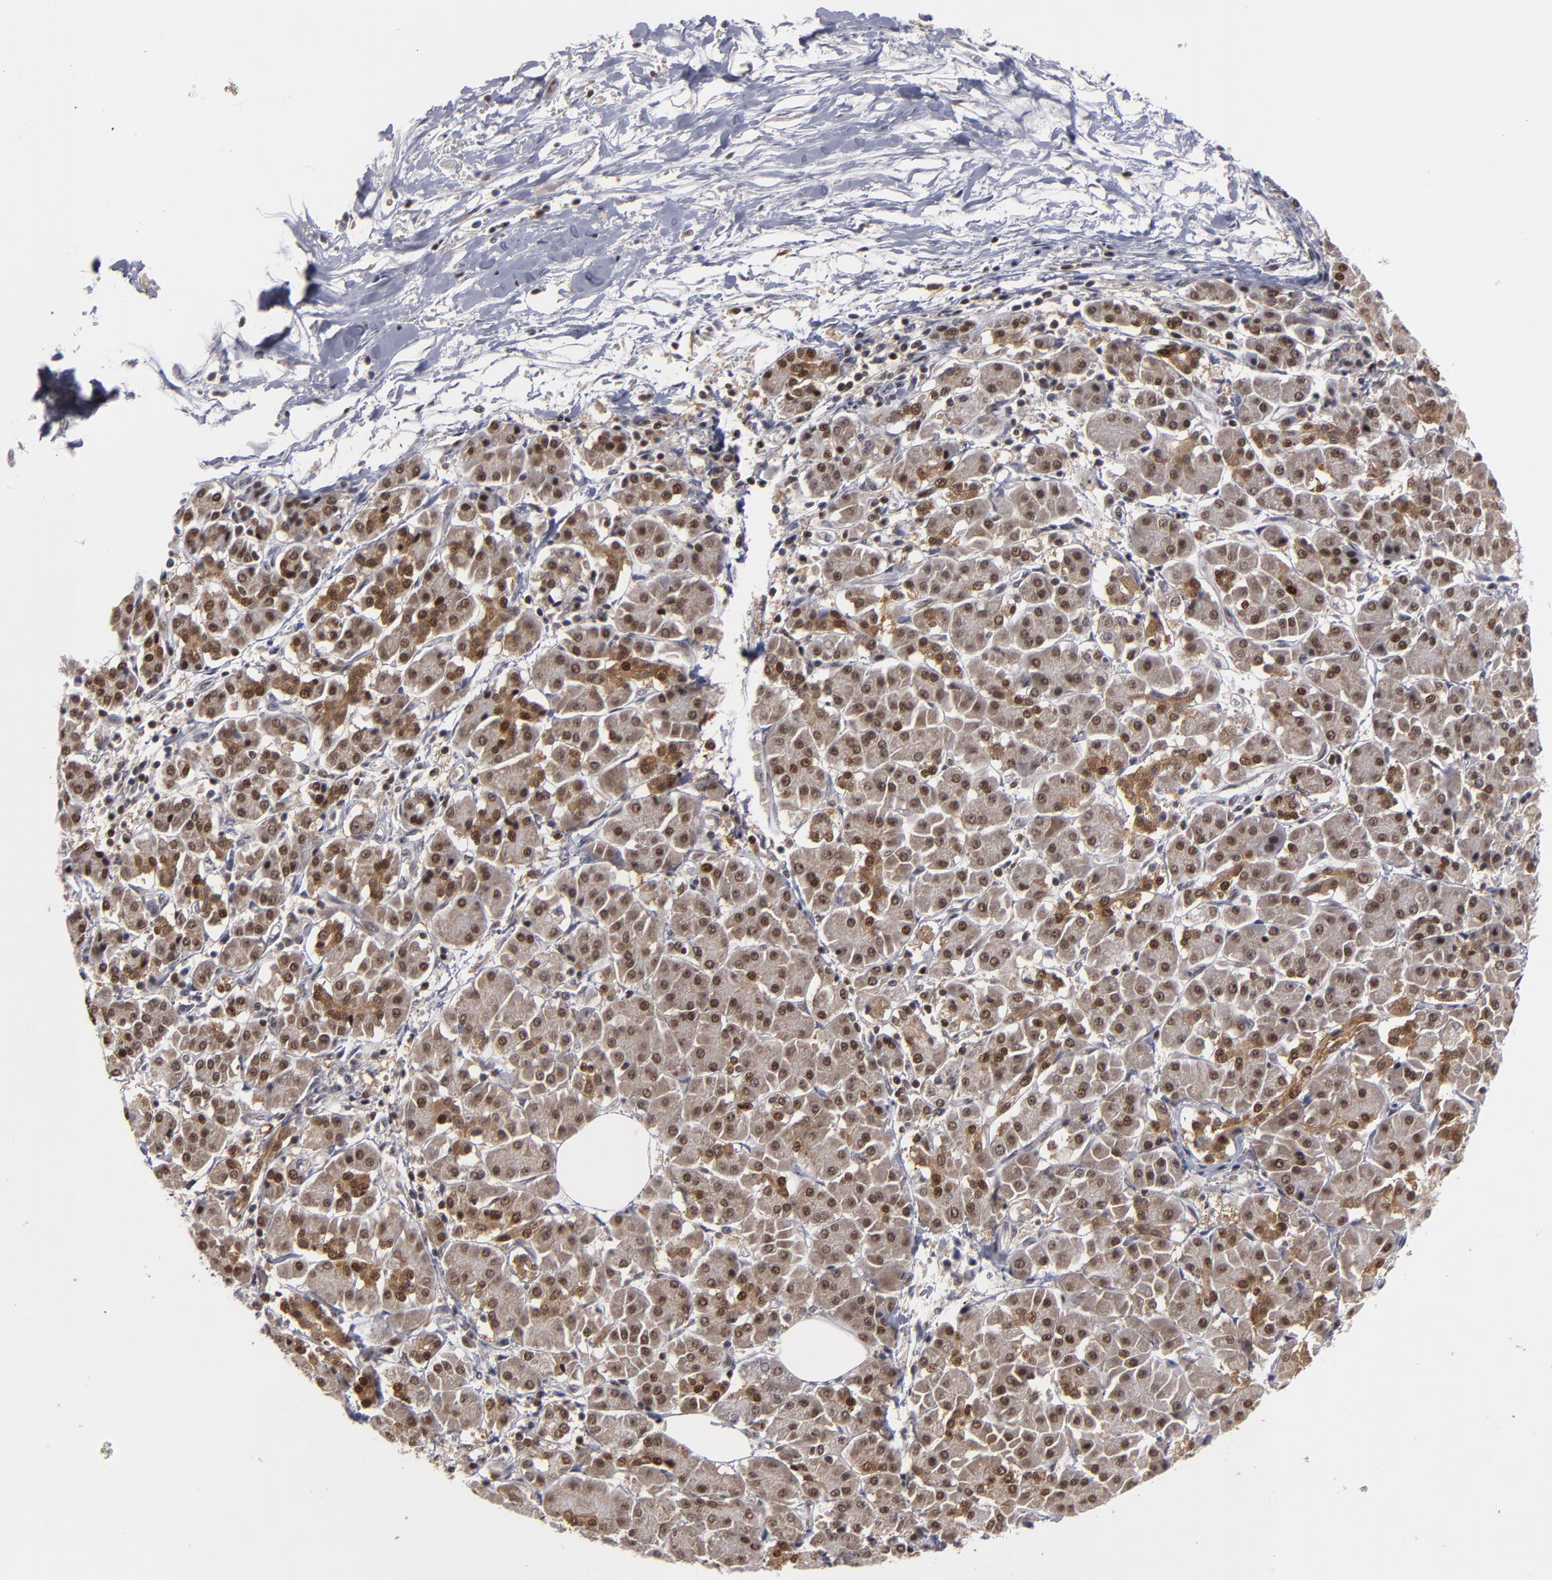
{"staining": {"intensity": "moderate", "quantity": "25%-75%", "location": "cytoplasmic/membranous,nuclear"}, "tissue": "pancreatic cancer", "cell_type": "Tumor cells", "image_type": "cancer", "snomed": [{"axis": "morphology", "description": "Adenocarcinoma, NOS"}, {"axis": "topography", "description": "Pancreas"}], "caption": "Protein expression analysis of pancreatic cancer (adenocarcinoma) displays moderate cytoplasmic/membranous and nuclear positivity in approximately 25%-75% of tumor cells.", "gene": "GSR", "patient": {"sex": "female", "age": 57}}